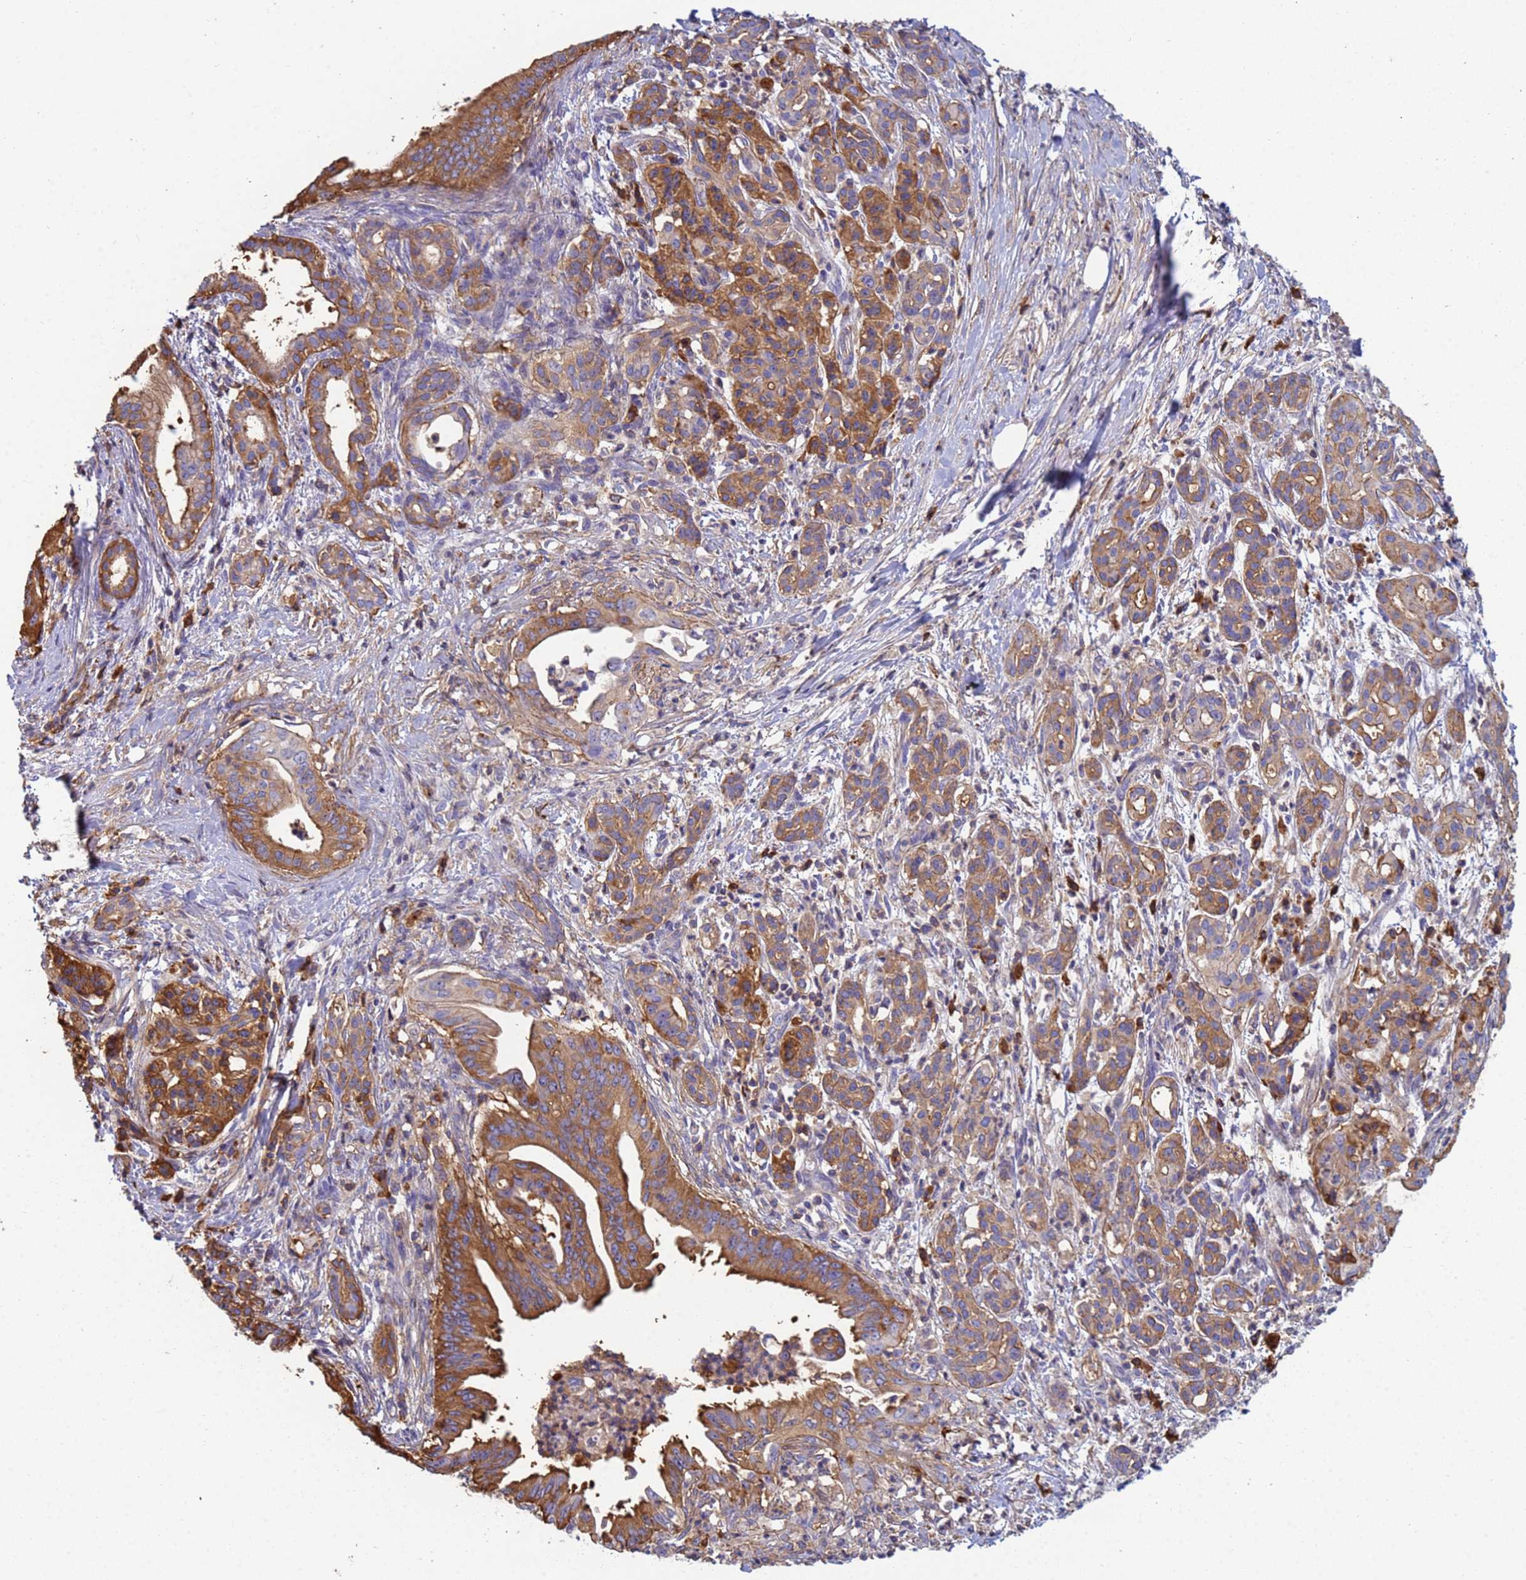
{"staining": {"intensity": "moderate", "quantity": ">75%", "location": "cytoplasmic/membranous"}, "tissue": "pancreatic cancer", "cell_type": "Tumor cells", "image_type": "cancer", "snomed": [{"axis": "morphology", "description": "Adenocarcinoma, NOS"}, {"axis": "topography", "description": "Pancreas"}], "caption": "DAB immunohistochemical staining of human adenocarcinoma (pancreatic) reveals moderate cytoplasmic/membranous protein expression in about >75% of tumor cells.", "gene": "ZNG1B", "patient": {"sex": "male", "age": 58}}